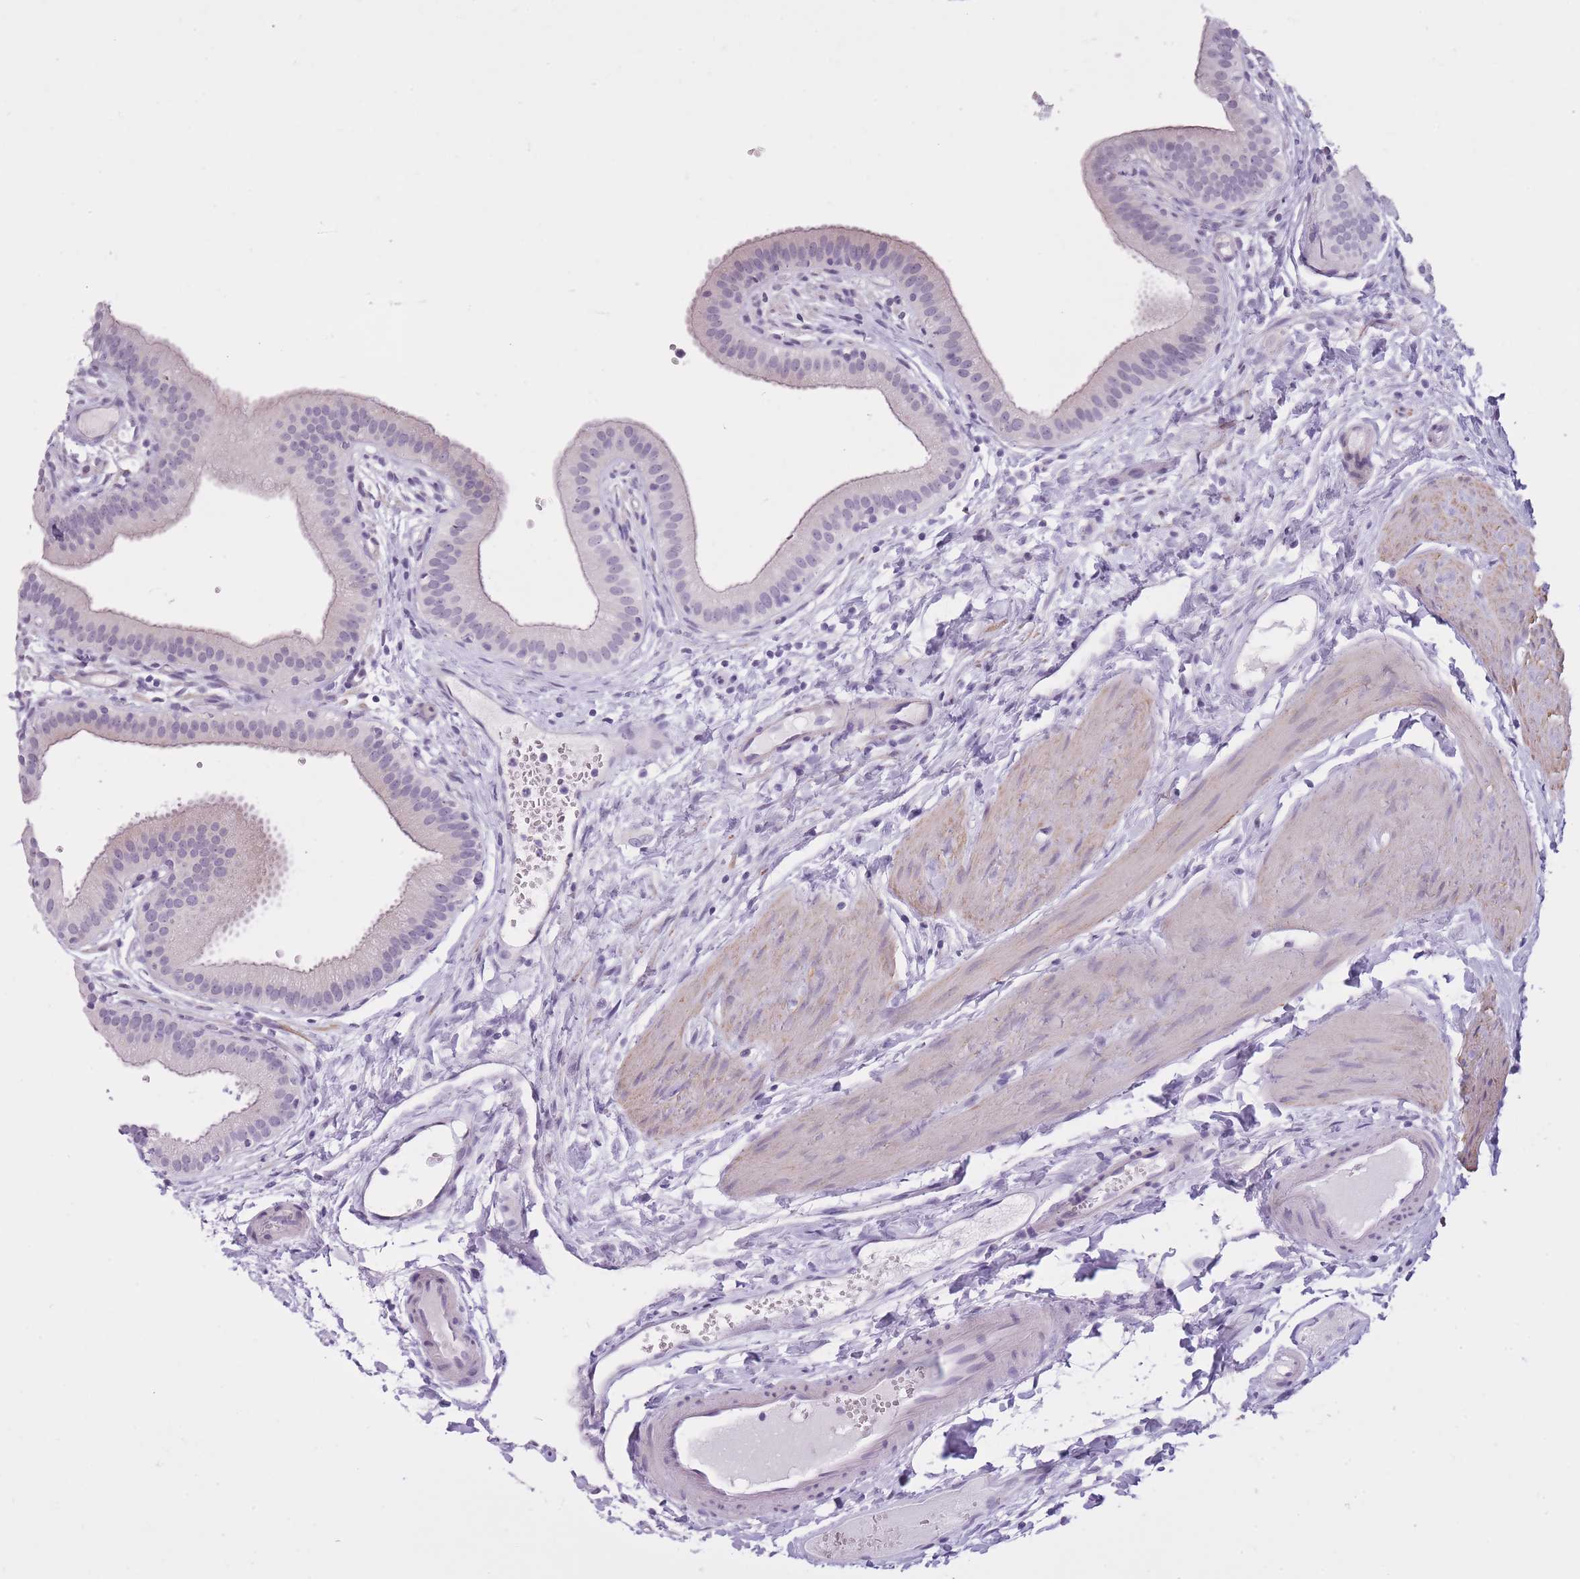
{"staining": {"intensity": "weak", "quantity": "<25%", "location": "cytoplasmic/membranous"}, "tissue": "gallbladder", "cell_type": "Glandular cells", "image_type": "normal", "snomed": [{"axis": "morphology", "description": "Normal tissue, NOS"}, {"axis": "topography", "description": "Gallbladder"}], "caption": "A high-resolution micrograph shows immunohistochemistry (IHC) staining of normal gallbladder, which shows no significant positivity in glandular cells.", "gene": "GOLGA6A", "patient": {"sex": "female", "age": 54}}